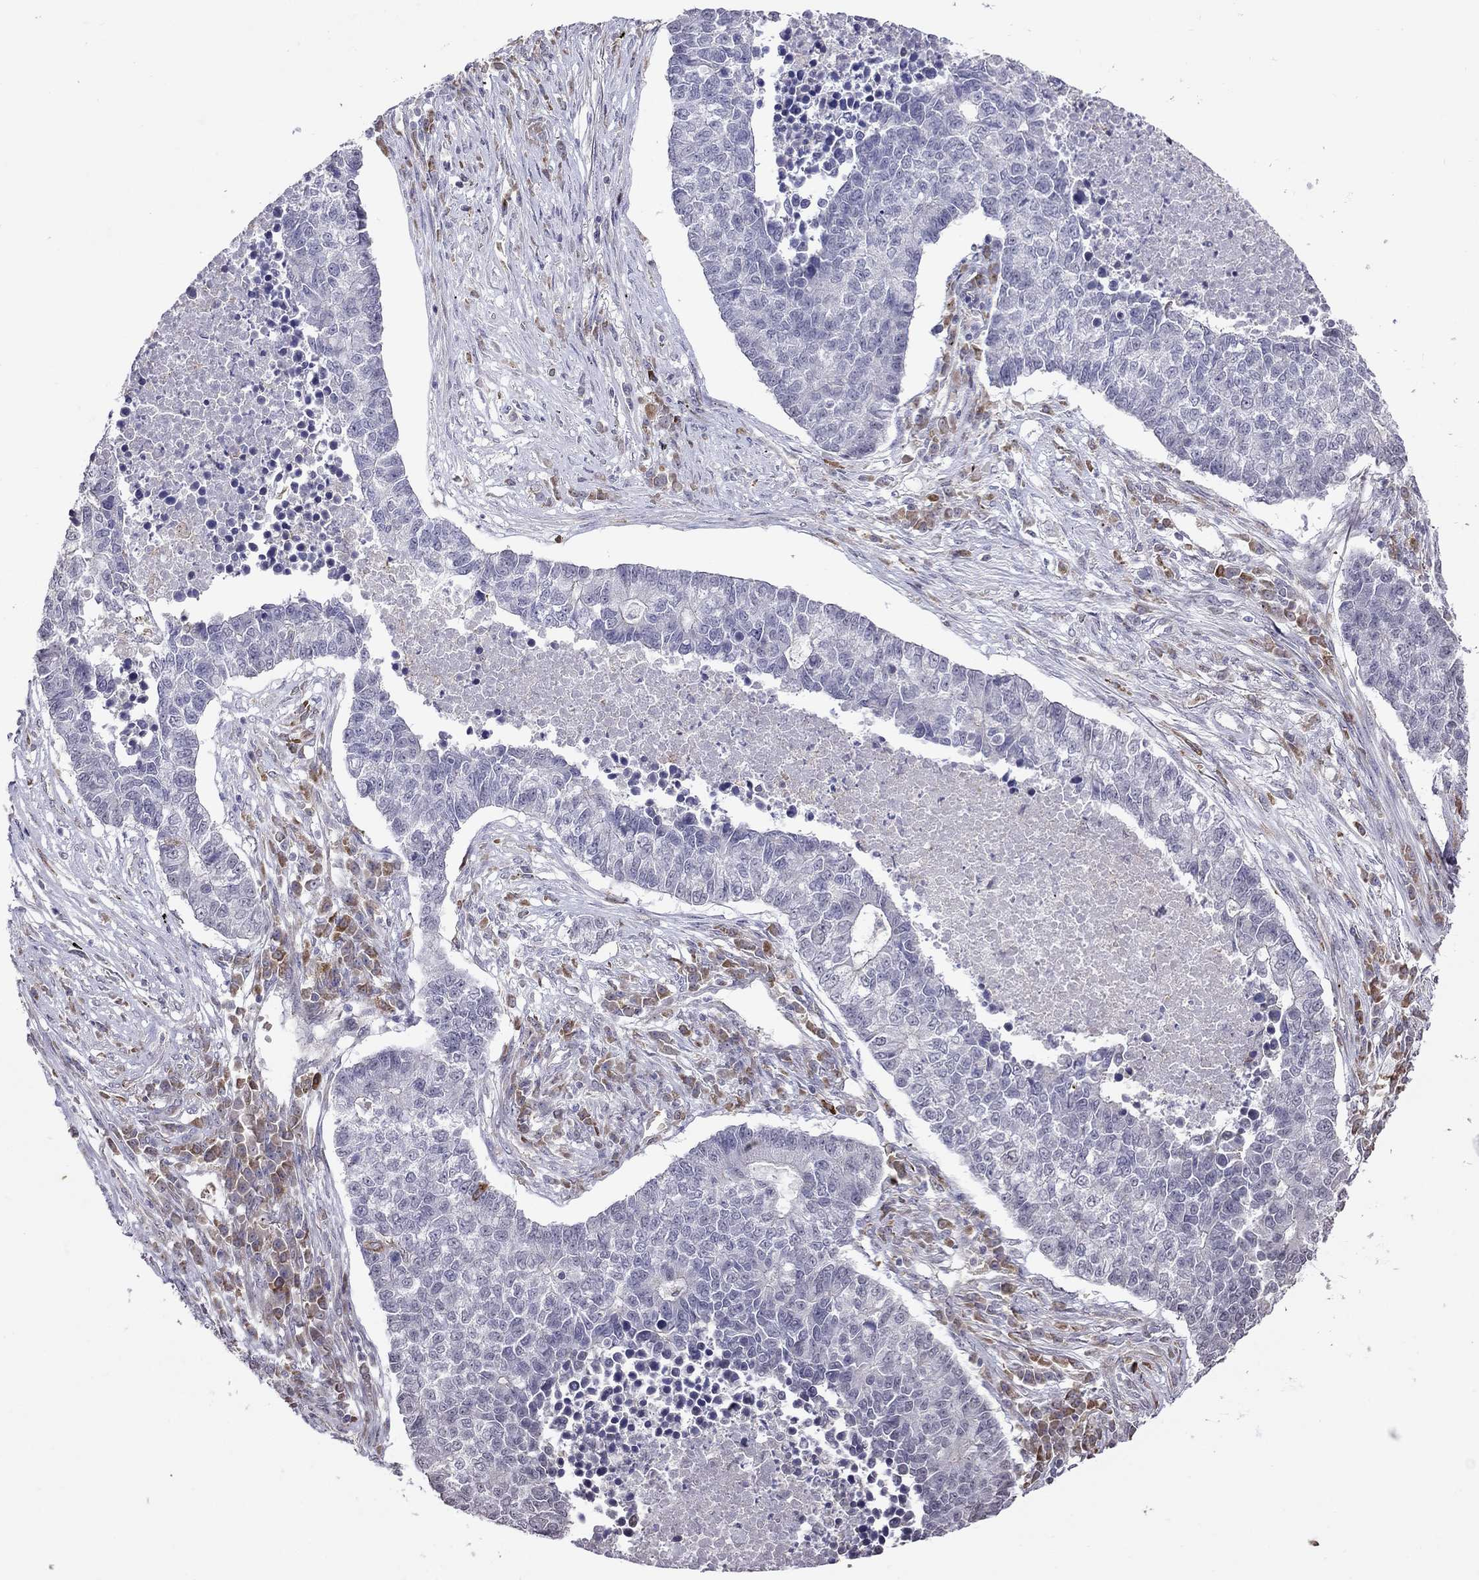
{"staining": {"intensity": "negative", "quantity": "none", "location": "none"}, "tissue": "lung cancer", "cell_type": "Tumor cells", "image_type": "cancer", "snomed": [{"axis": "morphology", "description": "Adenocarcinoma, NOS"}, {"axis": "topography", "description": "Lung"}], "caption": "This is a photomicrograph of immunohistochemistry staining of adenocarcinoma (lung), which shows no expression in tumor cells.", "gene": "ADAM28", "patient": {"sex": "male", "age": 57}}